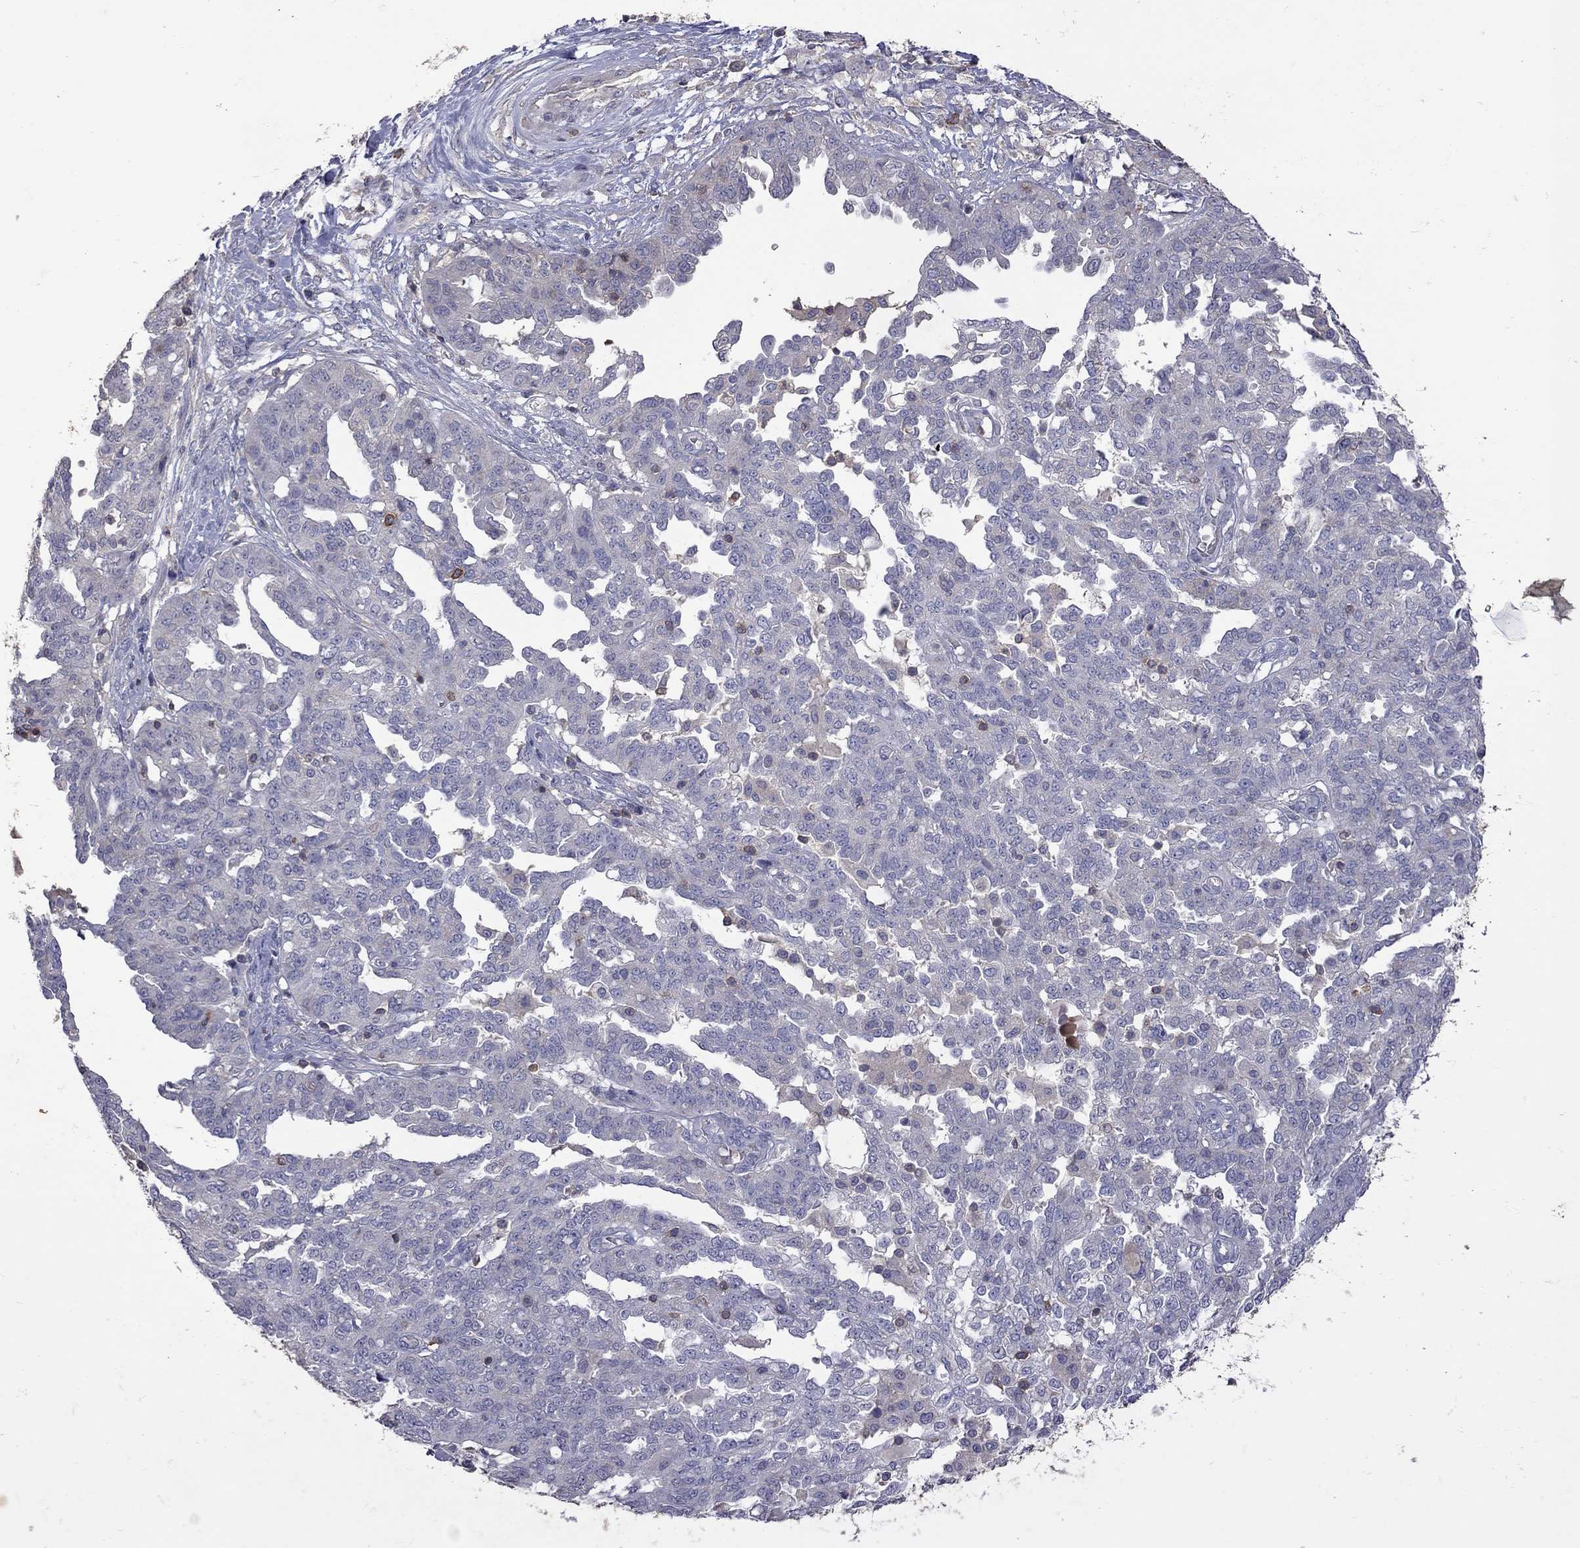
{"staining": {"intensity": "negative", "quantity": "none", "location": "none"}, "tissue": "ovarian cancer", "cell_type": "Tumor cells", "image_type": "cancer", "snomed": [{"axis": "morphology", "description": "Cystadenocarcinoma, serous, NOS"}, {"axis": "topography", "description": "Ovary"}], "caption": "DAB (3,3'-diaminobenzidine) immunohistochemical staining of human serous cystadenocarcinoma (ovarian) reveals no significant staining in tumor cells.", "gene": "IPCEF1", "patient": {"sex": "female", "age": 67}}